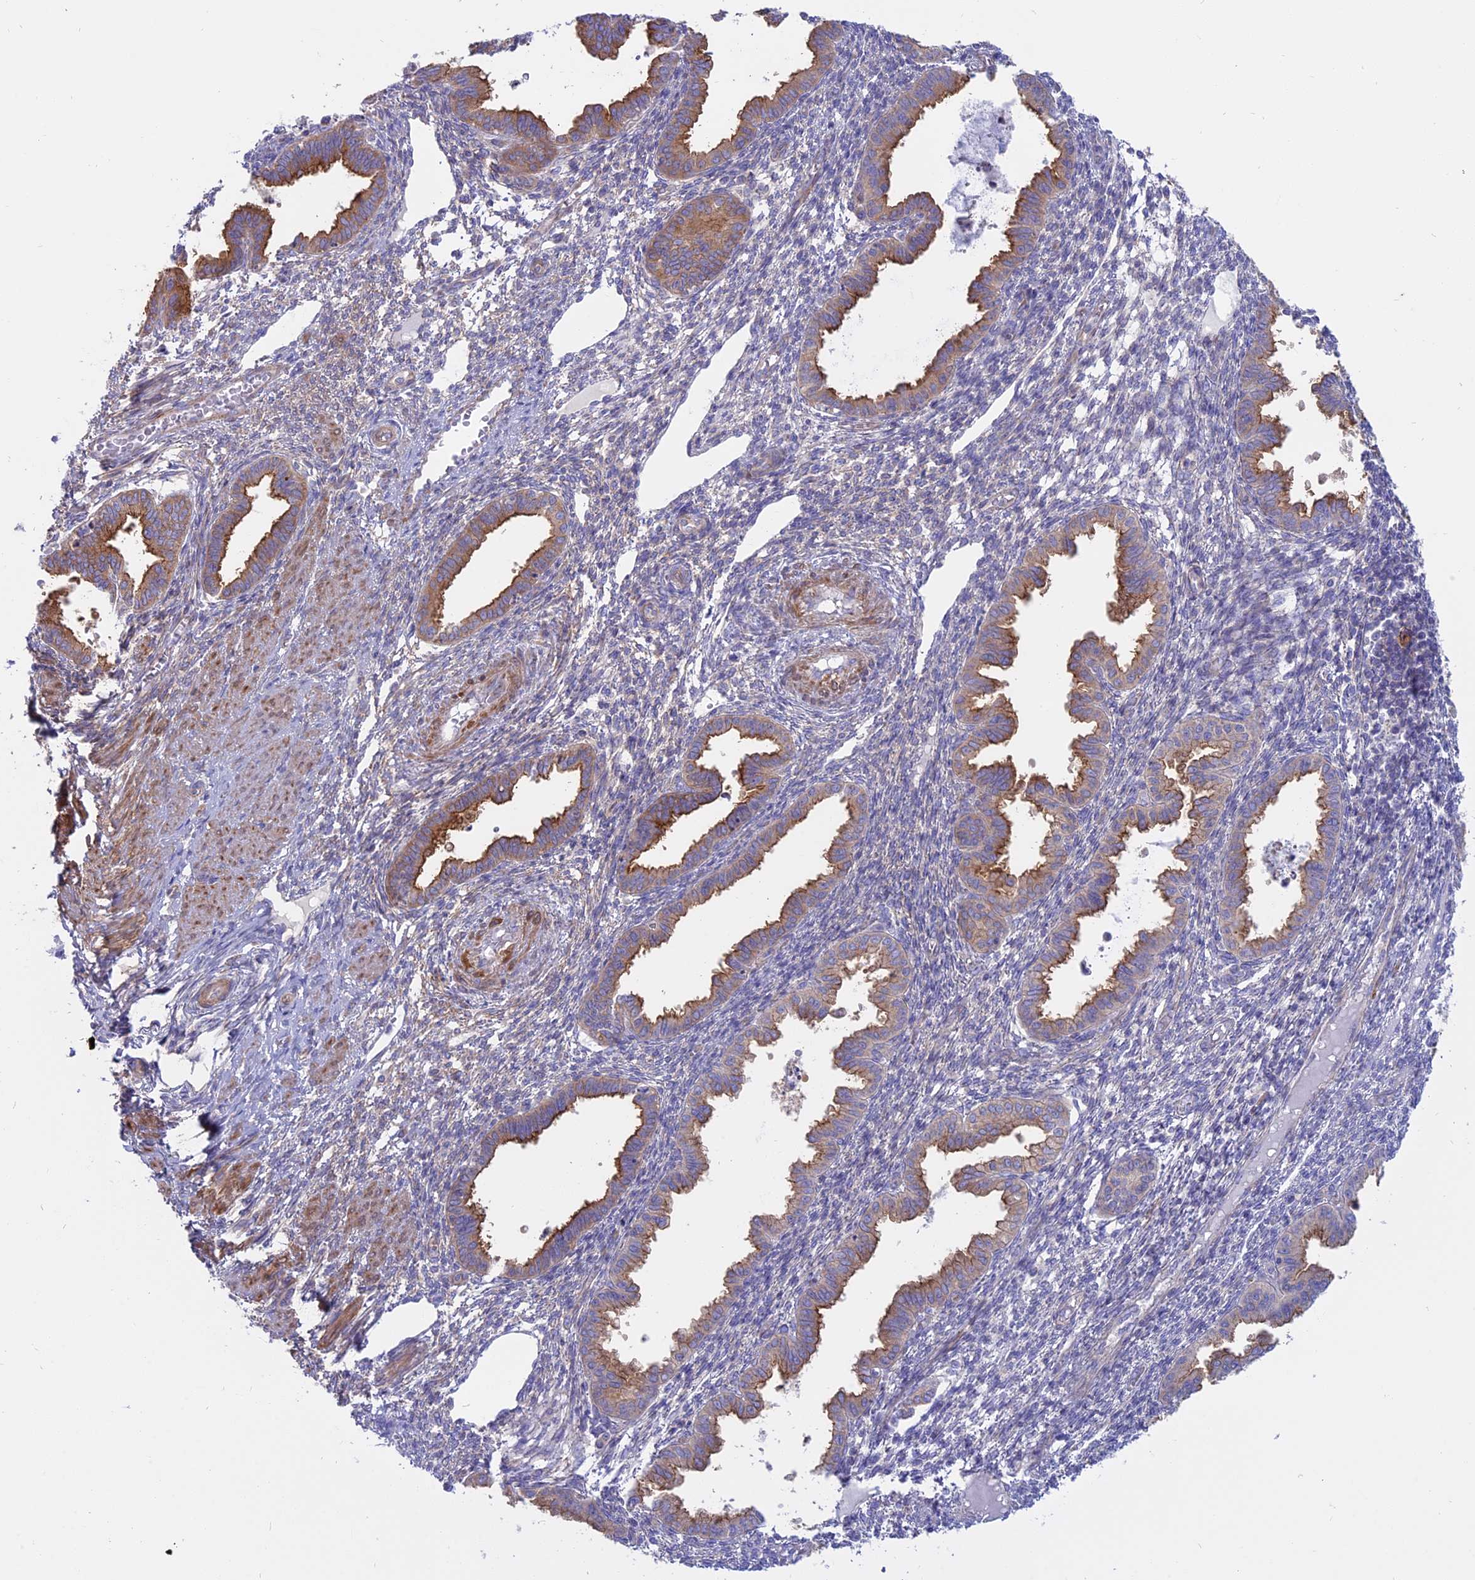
{"staining": {"intensity": "negative", "quantity": "none", "location": "none"}, "tissue": "endometrium", "cell_type": "Cells in endometrial stroma", "image_type": "normal", "snomed": [{"axis": "morphology", "description": "Normal tissue, NOS"}, {"axis": "topography", "description": "Endometrium"}], "caption": "A high-resolution micrograph shows IHC staining of normal endometrium, which exhibits no significant staining in cells in endometrial stroma.", "gene": "MYO5B", "patient": {"sex": "female", "age": 33}}